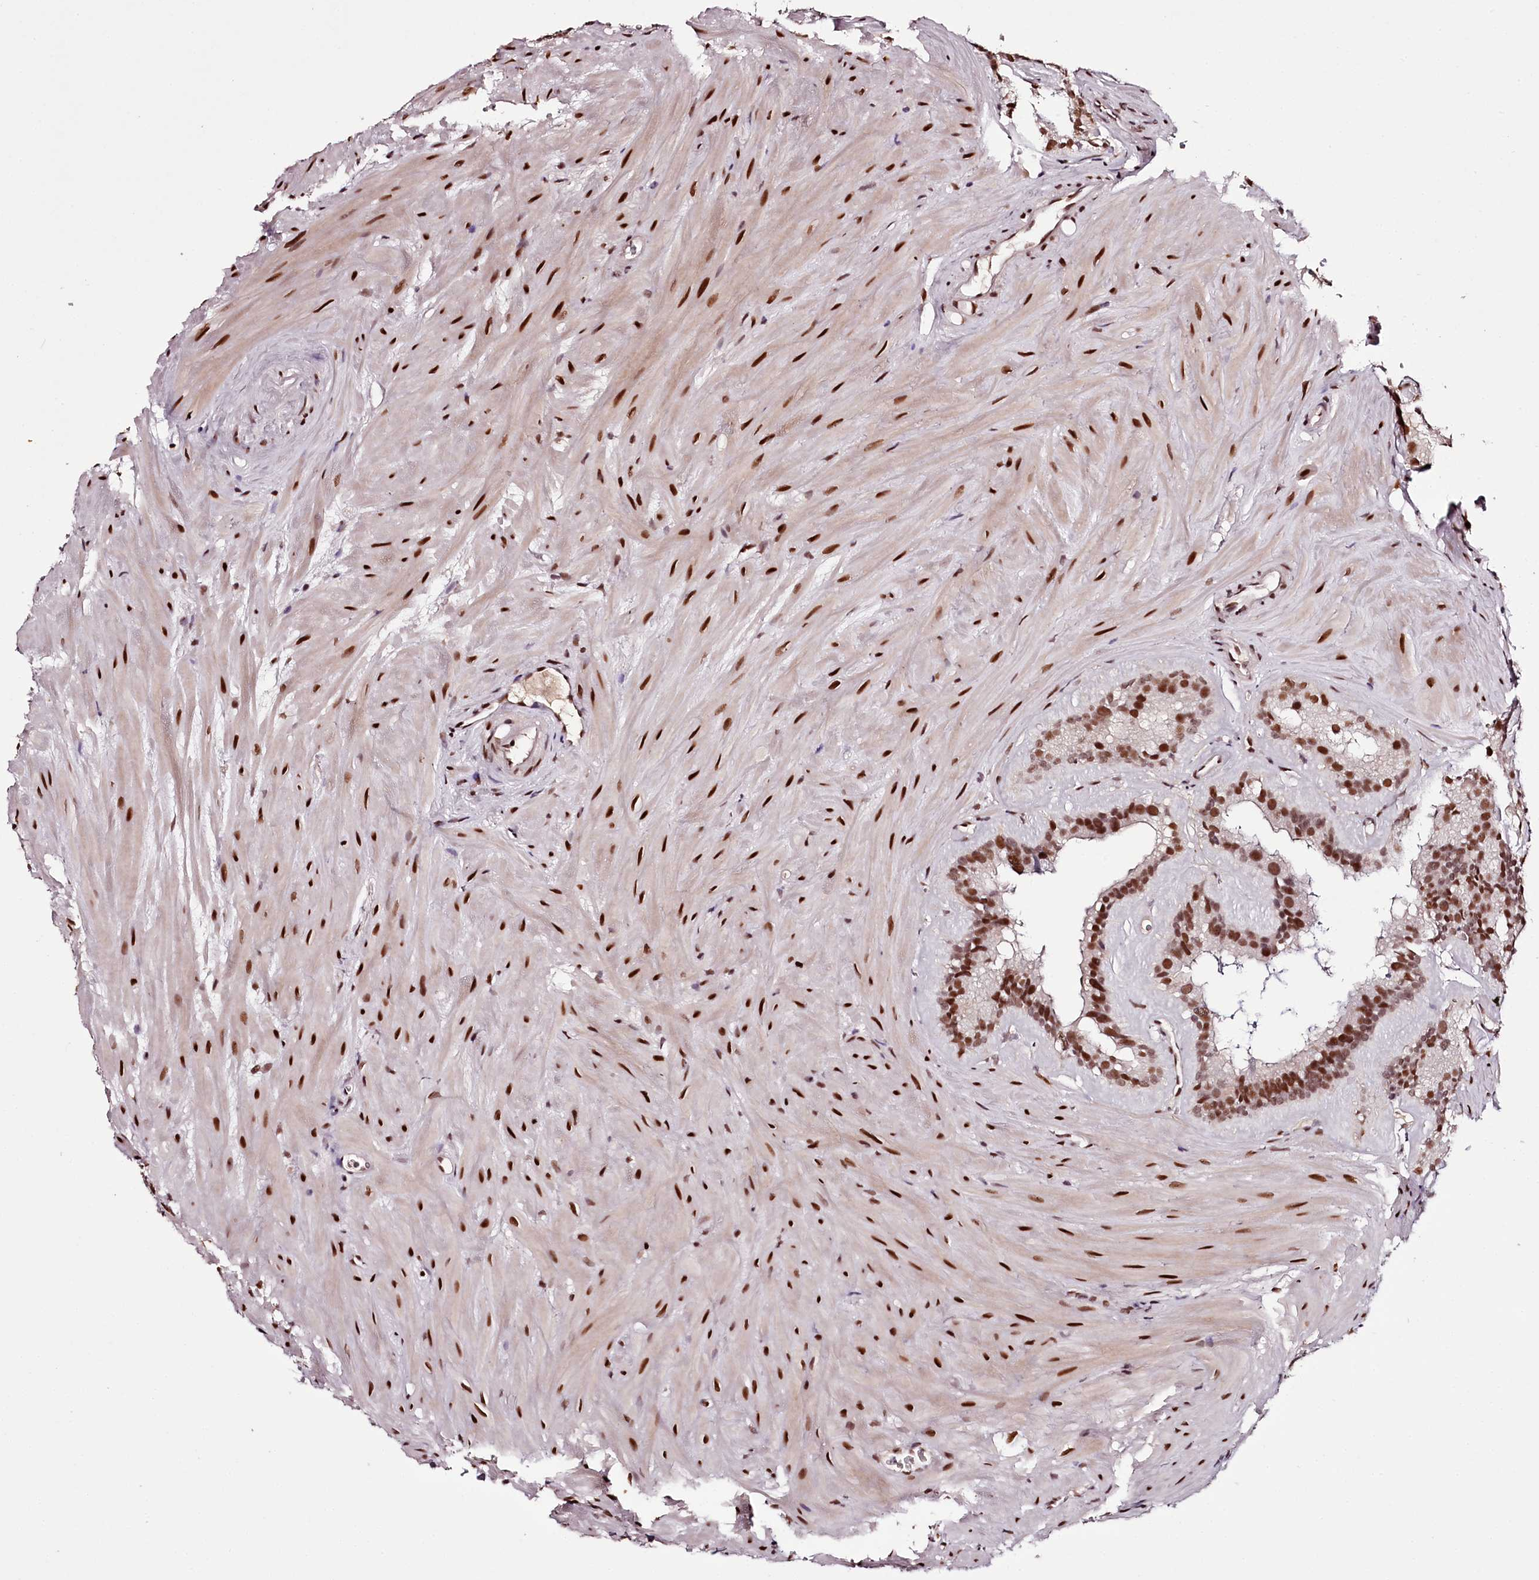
{"staining": {"intensity": "strong", "quantity": ">75%", "location": "nuclear"}, "tissue": "seminal vesicle", "cell_type": "Glandular cells", "image_type": "normal", "snomed": [{"axis": "morphology", "description": "Normal tissue, NOS"}, {"axis": "topography", "description": "Prostate"}, {"axis": "topography", "description": "Seminal veicle"}], "caption": "Immunohistochemical staining of benign seminal vesicle exhibits >75% levels of strong nuclear protein positivity in about >75% of glandular cells.", "gene": "TTC33", "patient": {"sex": "male", "age": 59}}